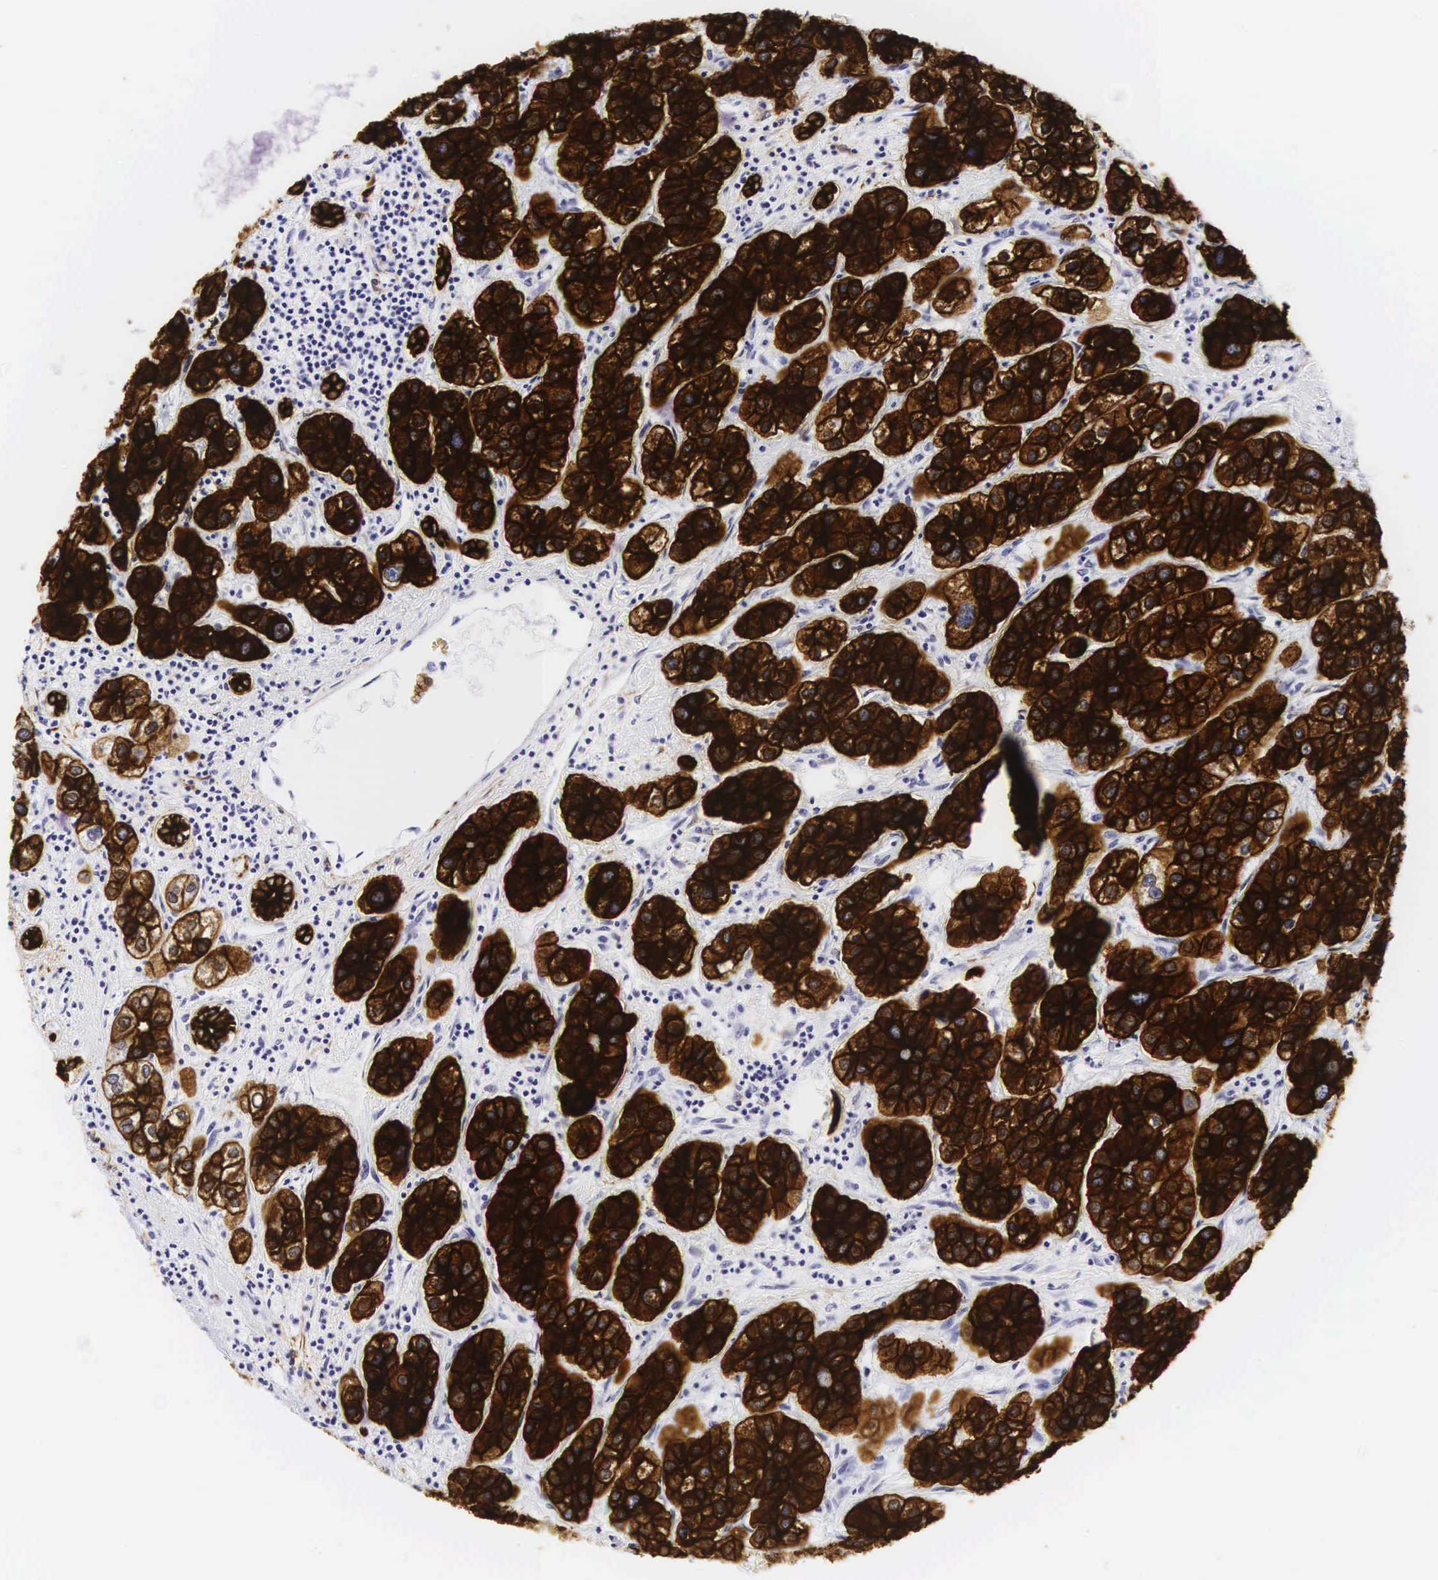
{"staining": {"intensity": "strong", "quantity": ">75%", "location": "cytoplasmic/membranous"}, "tissue": "liver cancer", "cell_type": "Tumor cells", "image_type": "cancer", "snomed": [{"axis": "morphology", "description": "Carcinoma, Hepatocellular, NOS"}, {"axis": "topography", "description": "Liver"}], "caption": "About >75% of tumor cells in human liver hepatocellular carcinoma demonstrate strong cytoplasmic/membranous protein positivity as visualized by brown immunohistochemical staining.", "gene": "KRT18", "patient": {"sex": "male", "age": 47}}